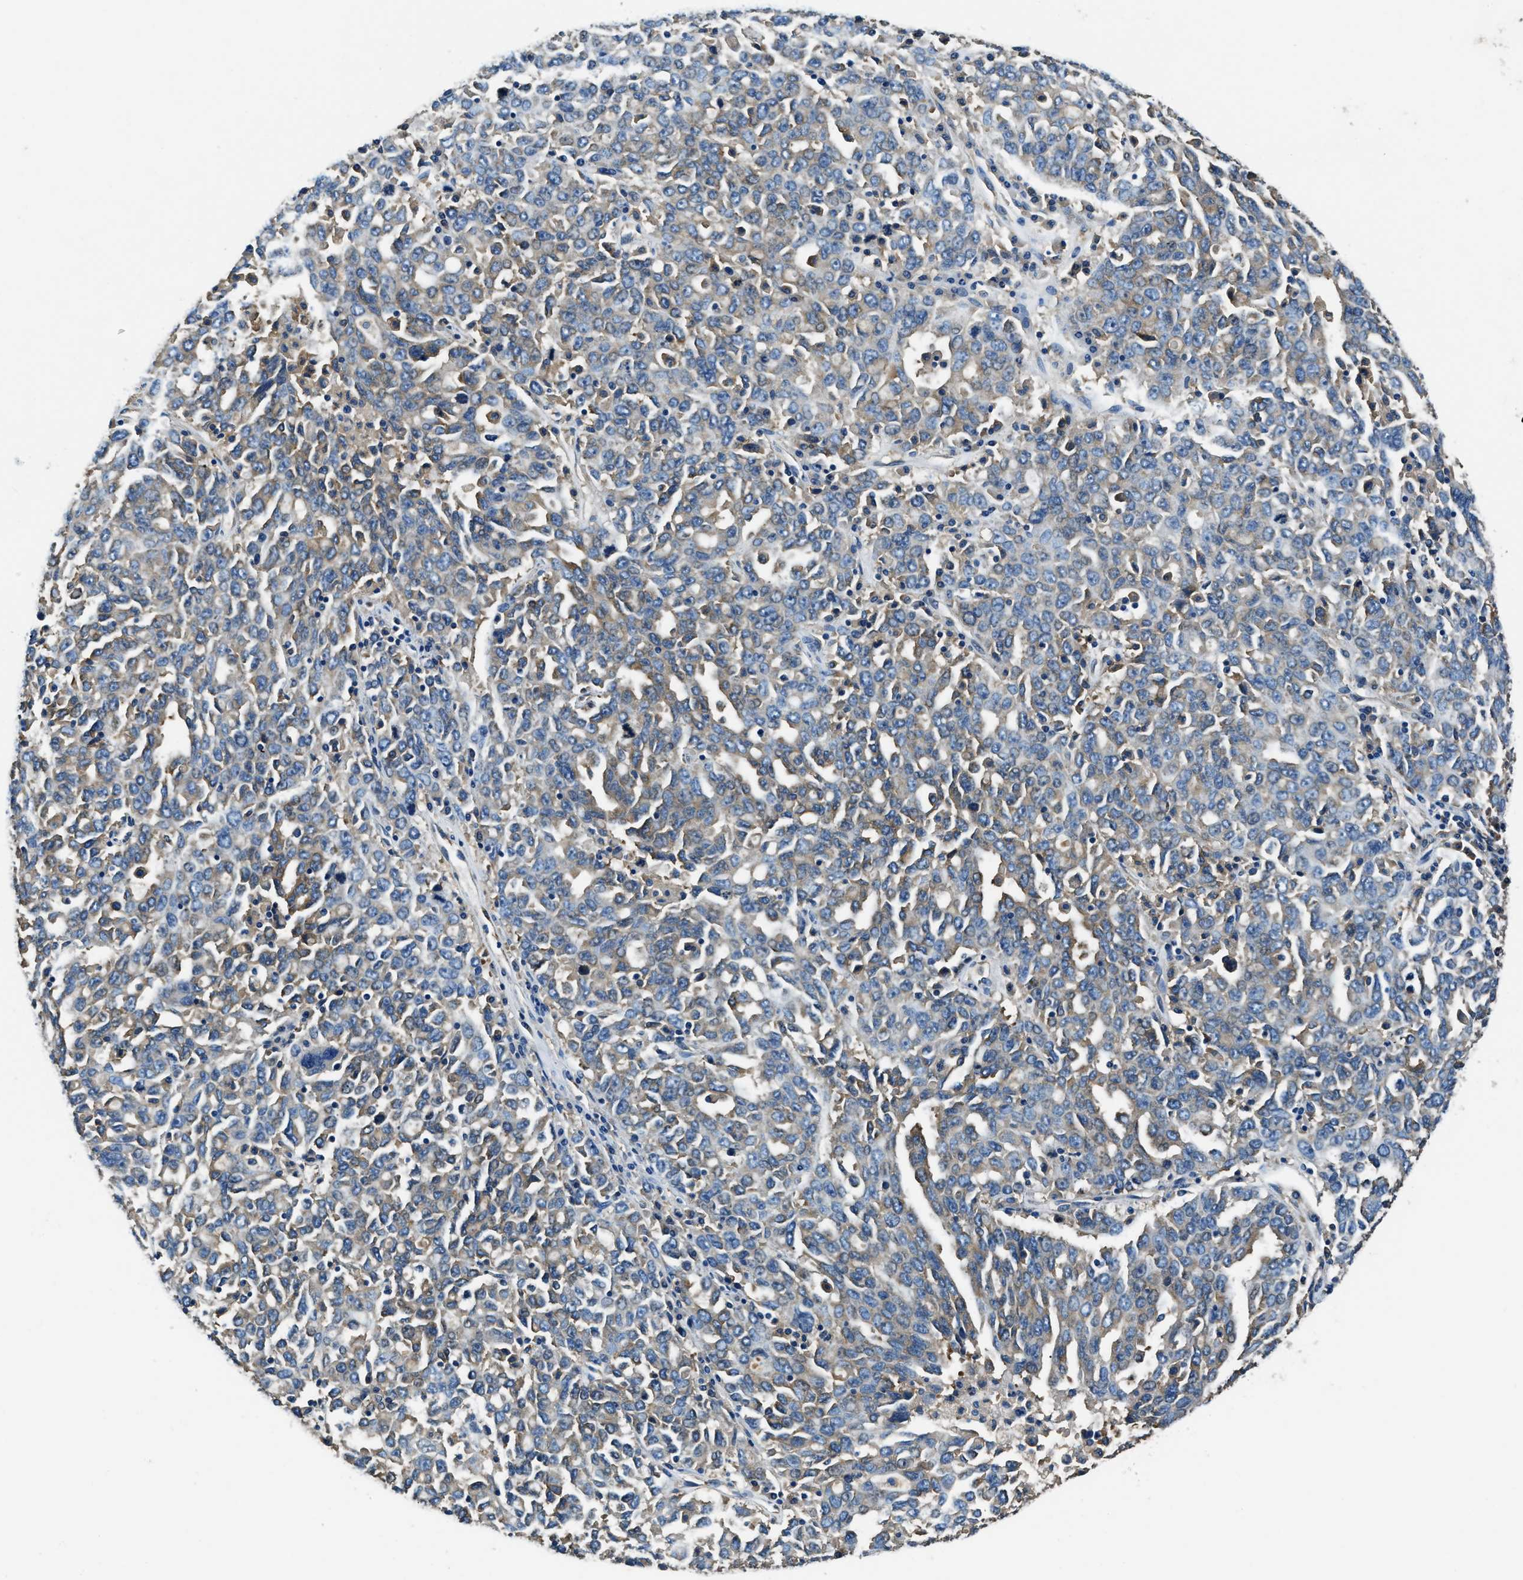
{"staining": {"intensity": "weak", "quantity": "25%-75%", "location": "cytoplasmic/membranous"}, "tissue": "ovarian cancer", "cell_type": "Tumor cells", "image_type": "cancer", "snomed": [{"axis": "morphology", "description": "Carcinoma, endometroid"}, {"axis": "topography", "description": "Ovary"}], "caption": "Ovarian cancer (endometroid carcinoma) tissue demonstrates weak cytoplasmic/membranous expression in about 25%-75% of tumor cells, visualized by immunohistochemistry.", "gene": "EEA1", "patient": {"sex": "female", "age": 62}}